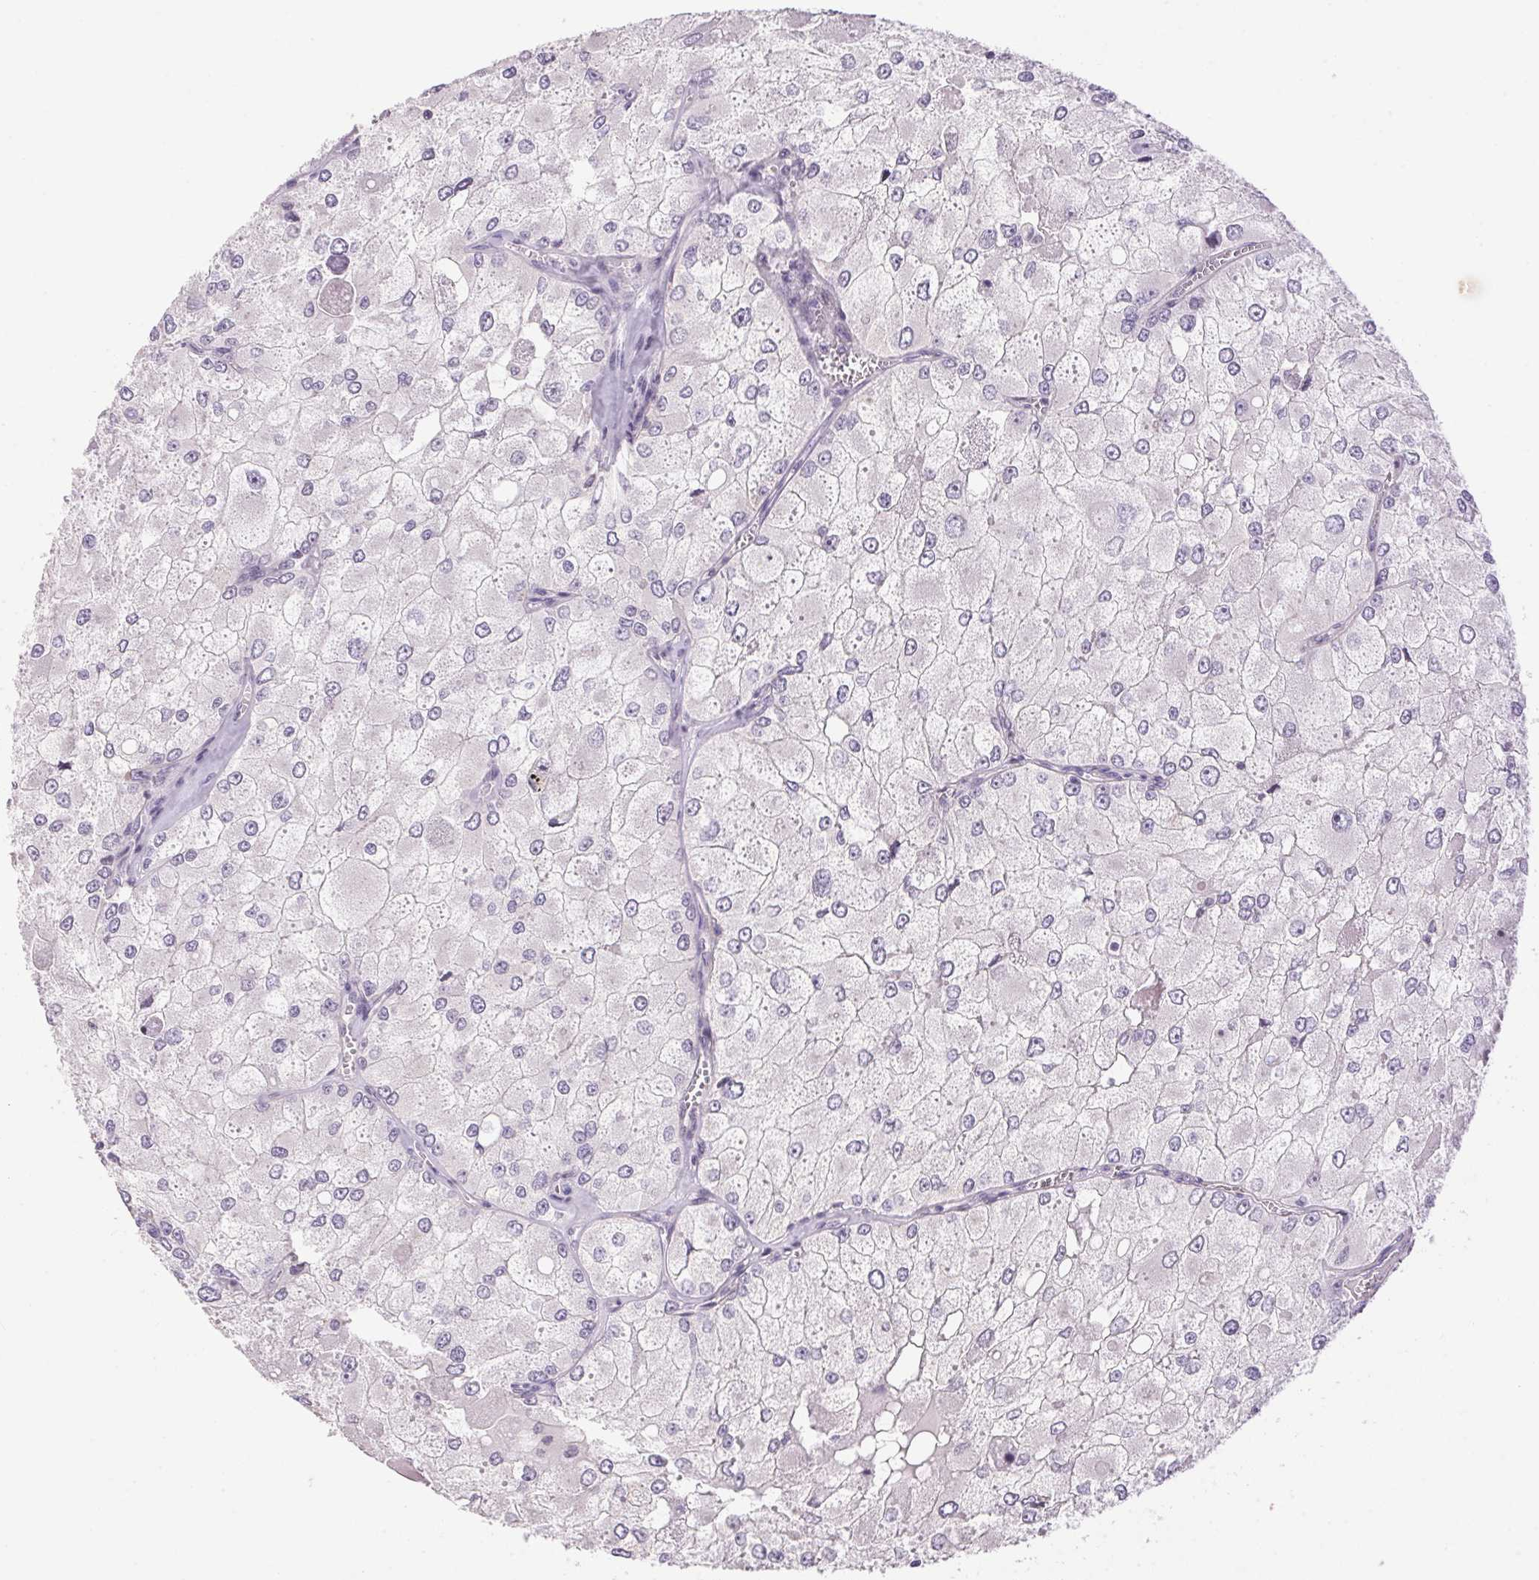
{"staining": {"intensity": "negative", "quantity": "none", "location": "none"}, "tissue": "renal cancer", "cell_type": "Tumor cells", "image_type": "cancer", "snomed": [{"axis": "morphology", "description": "Adenocarcinoma, NOS"}, {"axis": "topography", "description": "Kidney"}], "caption": "An image of adenocarcinoma (renal) stained for a protein reveals no brown staining in tumor cells.", "gene": "GYG2", "patient": {"sex": "female", "age": 70}}